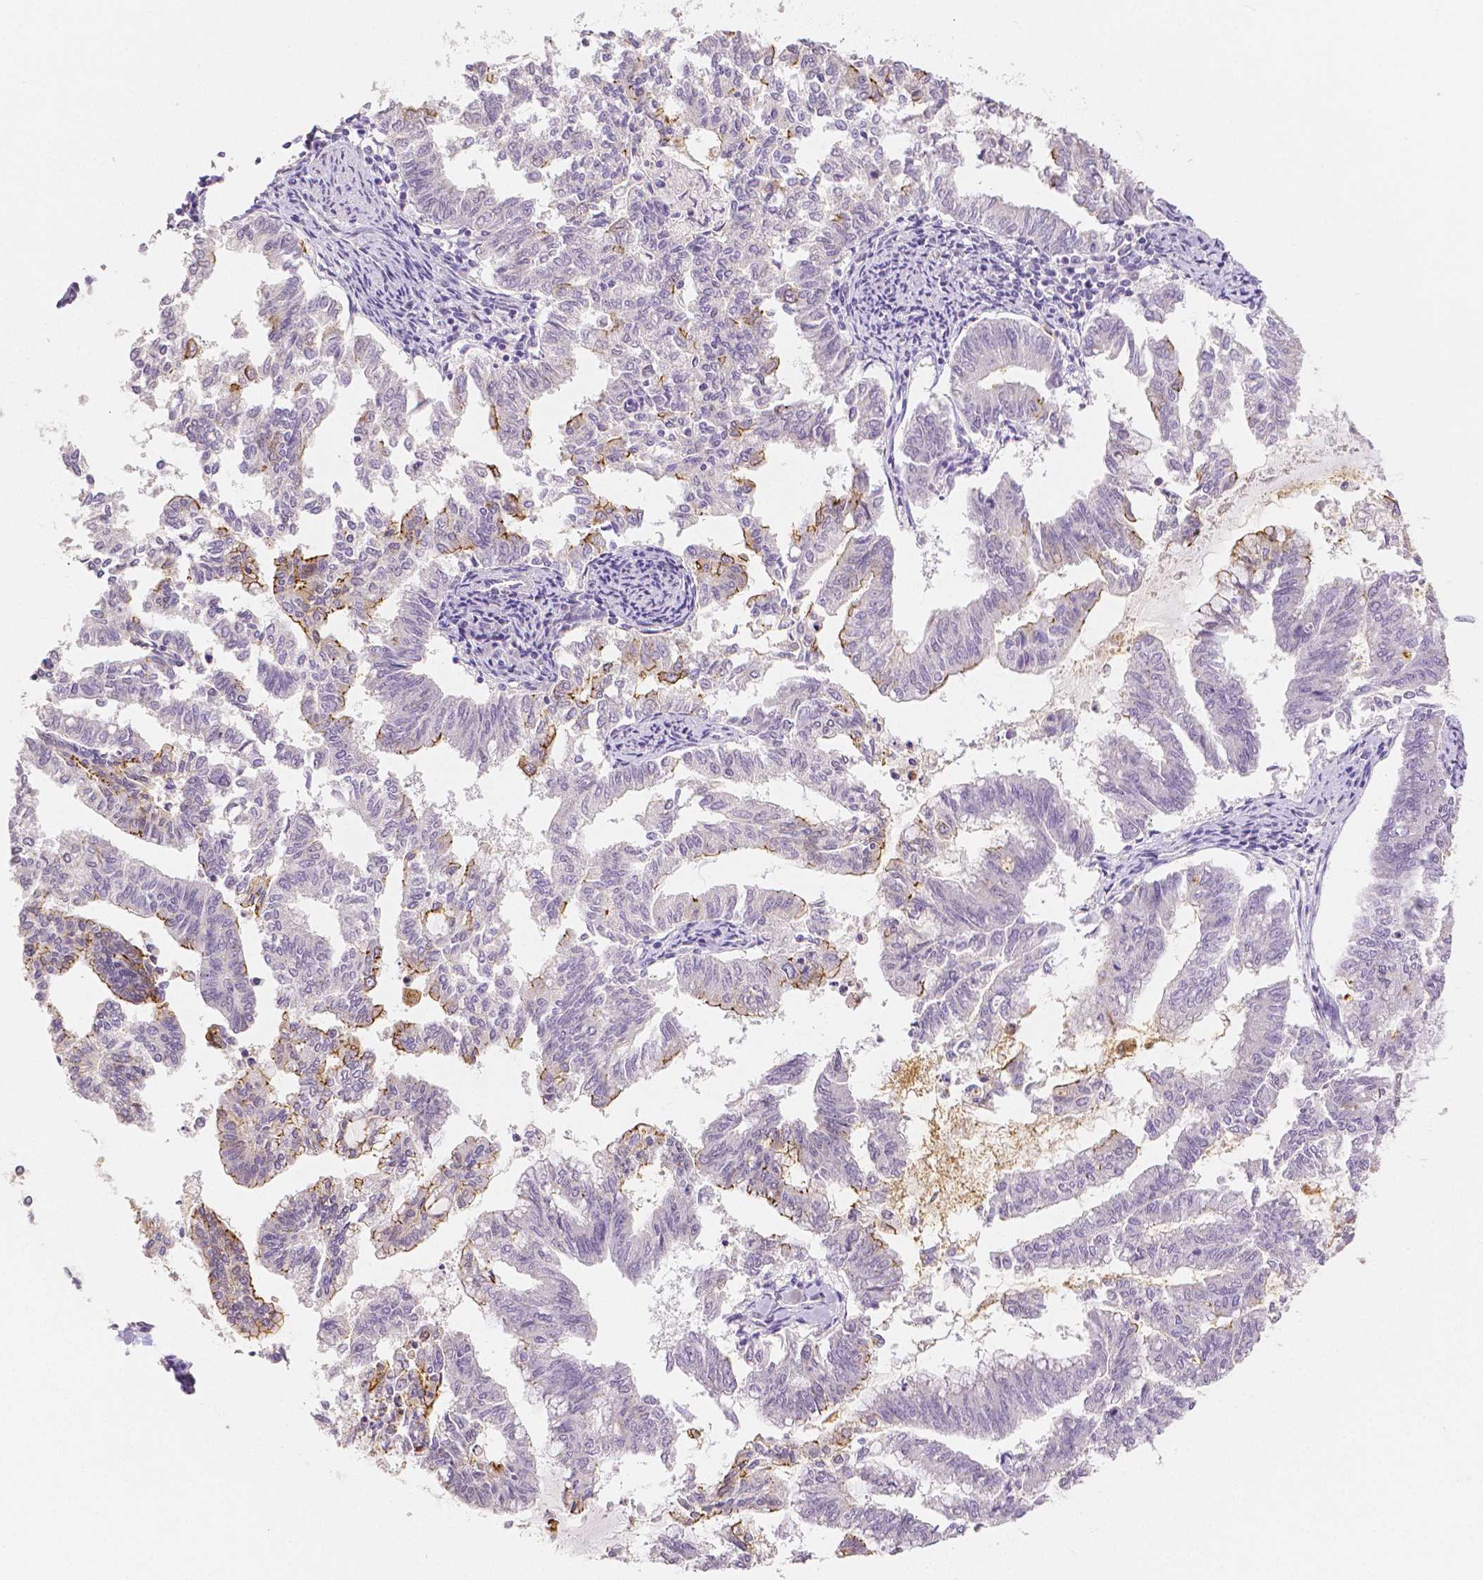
{"staining": {"intensity": "moderate", "quantity": "<25%", "location": "cytoplasmic/membranous"}, "tissue": "endometrial cancer", "cell_type": "Tumor cells", "image_type": "cancer", "snomed": [{"axis": "morphology", "description": "Adenocarcinoma, NOS"}, {"axis": "topography", "description": "Endometrium"}], "caption": "Immunohistochemistry of human adenocarcinoma (endometrial) demonstrates low levels of moderate cytoplasmic/membranous staining in approximately <25% of tumor cells. (DAB = brown stain, brightfield microscopy at high magnification).", "gene": "OCLN", "patient": {"sex": "female", "age": 79}}